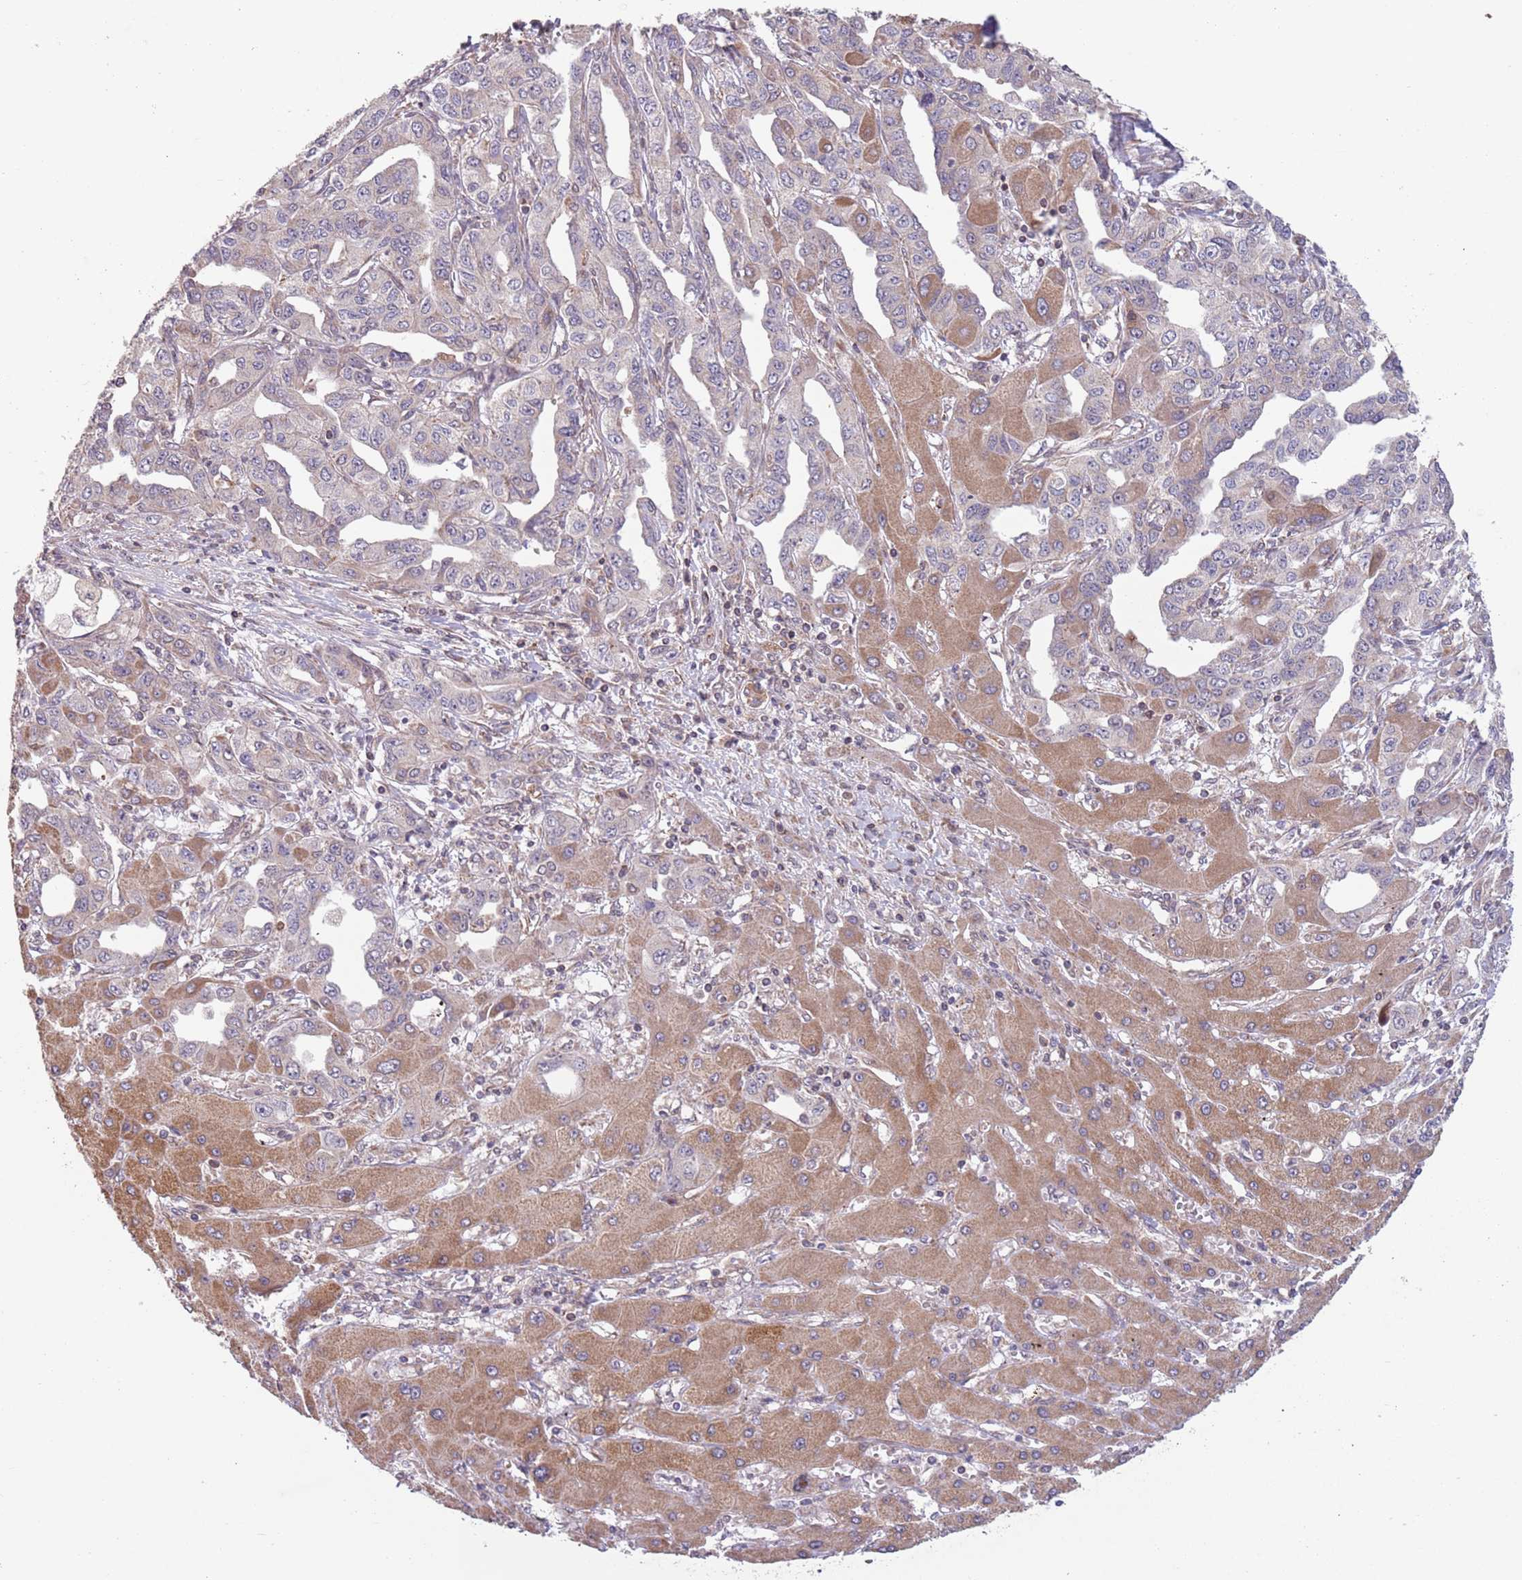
{"staining": {"intensity": "moderate", "quantity": "25%-75%", "location": "cytoplasmic/membranous"}, "tissue": "liver cancer", "cell_type": "Tumor cells", "image_type": "cancer", "snomed": [{"axis": "morphology", "description": "Cholangiocarcinoma"}, {"axis": "topography", "description": "Liver"}], "caption": "IHC (DAB) staining of human liver cancer (cholangiocarcinoma) shows moderate cytoplasmic/membranous protein expression in approximately 25%-75% of tumor cells. Using DAB (3,3'-diaminobenzidine) (brown) and hematoxylin (blue) stains, captured at high magnification using brightfield microscopy.", "gene": "CHD9", "patient": {"sex": "male", "age": 59}}